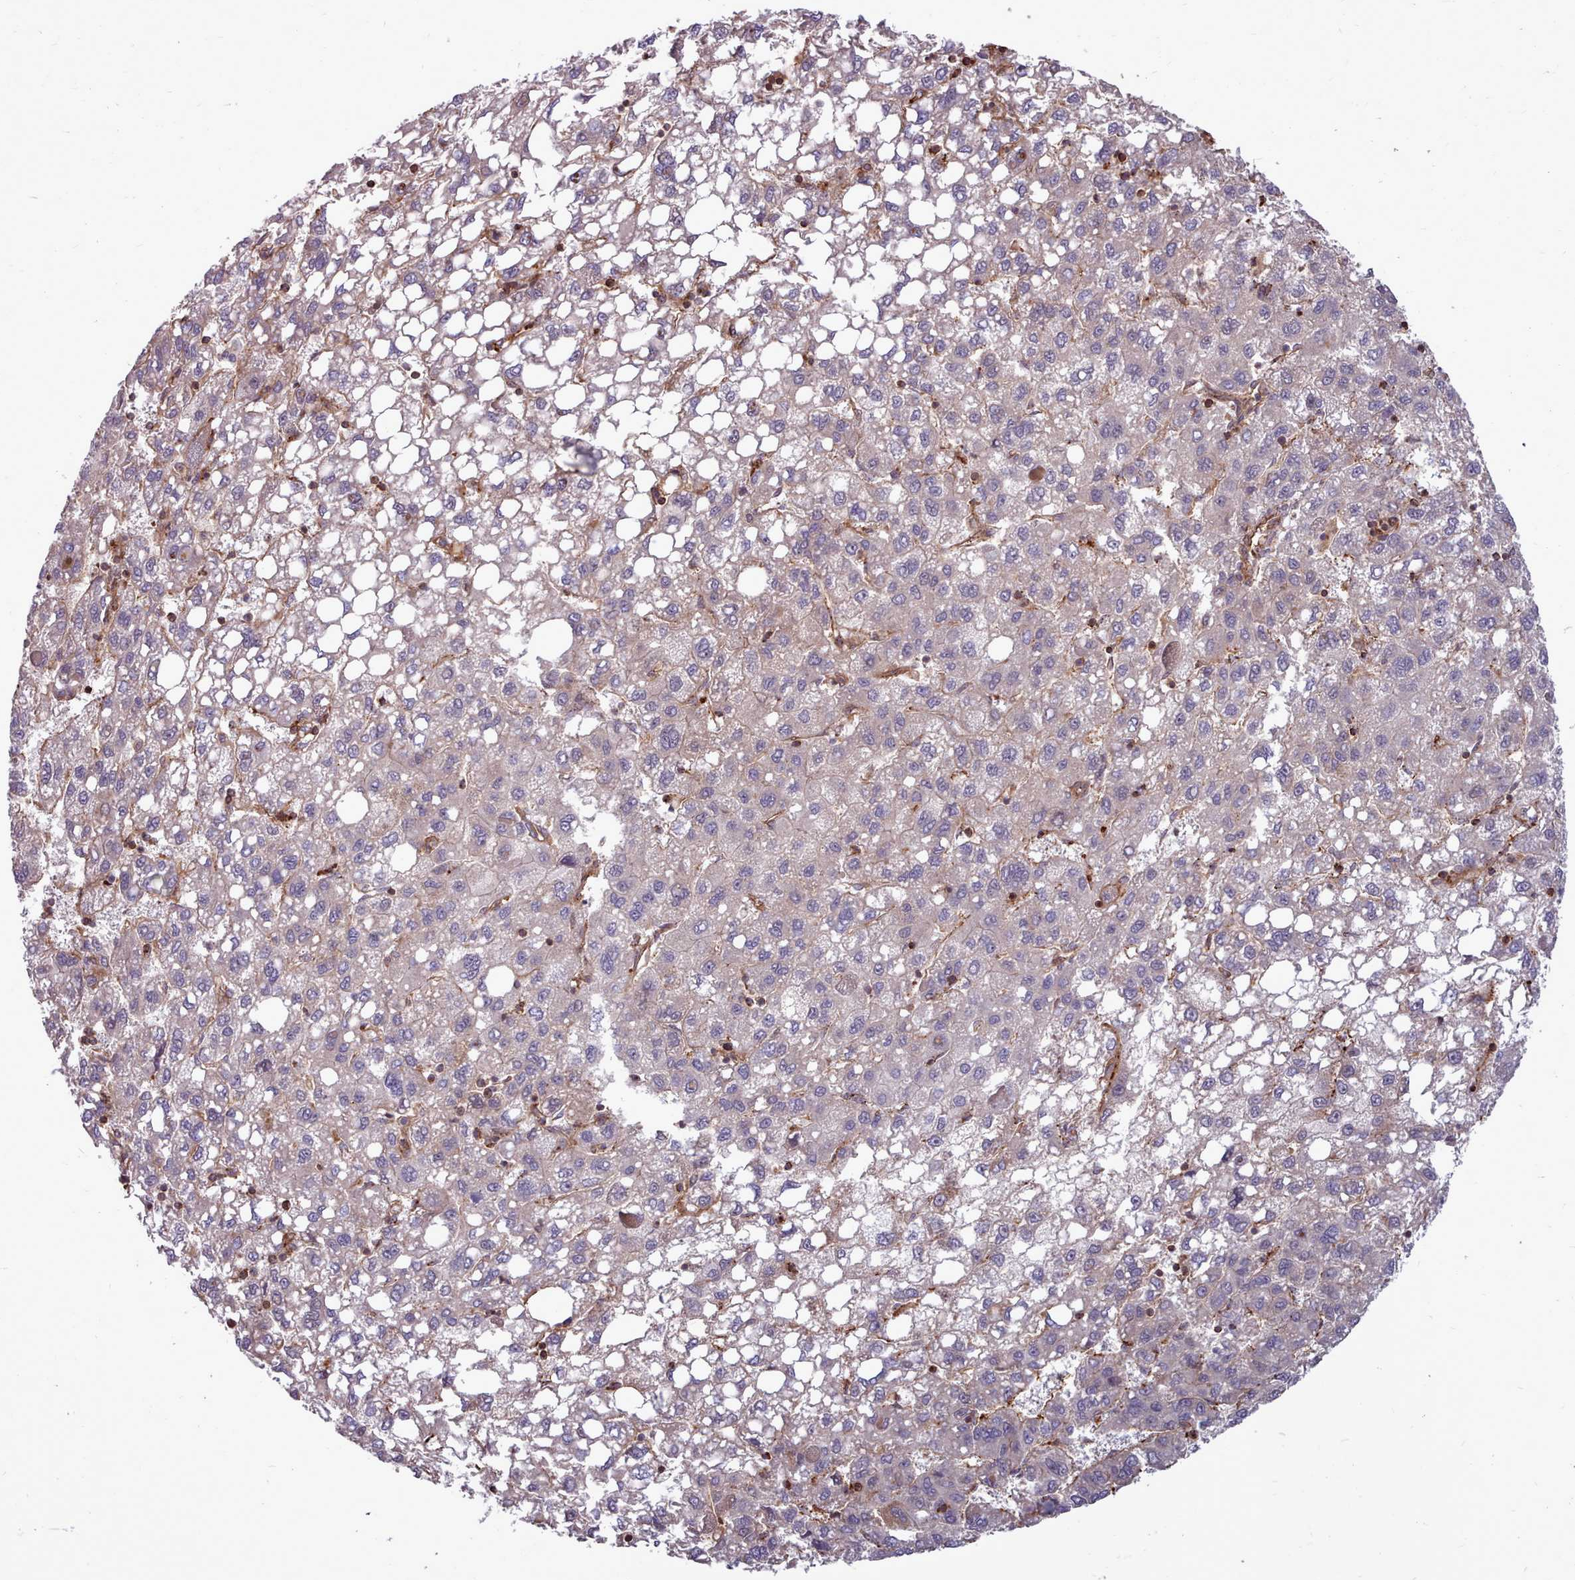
{"staining": {"intensity": "negative", "quantity": "none", "location": "none"}, "tissue": "liver cancer", "cell_type": "Tumor cells", "image_type": "cancer", "snomed": [{"axis": "morphology", "description": "Carcinoma, Hepatocellular, NOS"}, {"axis": "topography", "description": "Liver"}], "caption": "This is a histopathology image of immunohistochemistry (IHC) staining of liver cancer, which shows no staining in tumor cells.", "gene": "STUB1", "patient": {"sex": "female", "age": 82}}